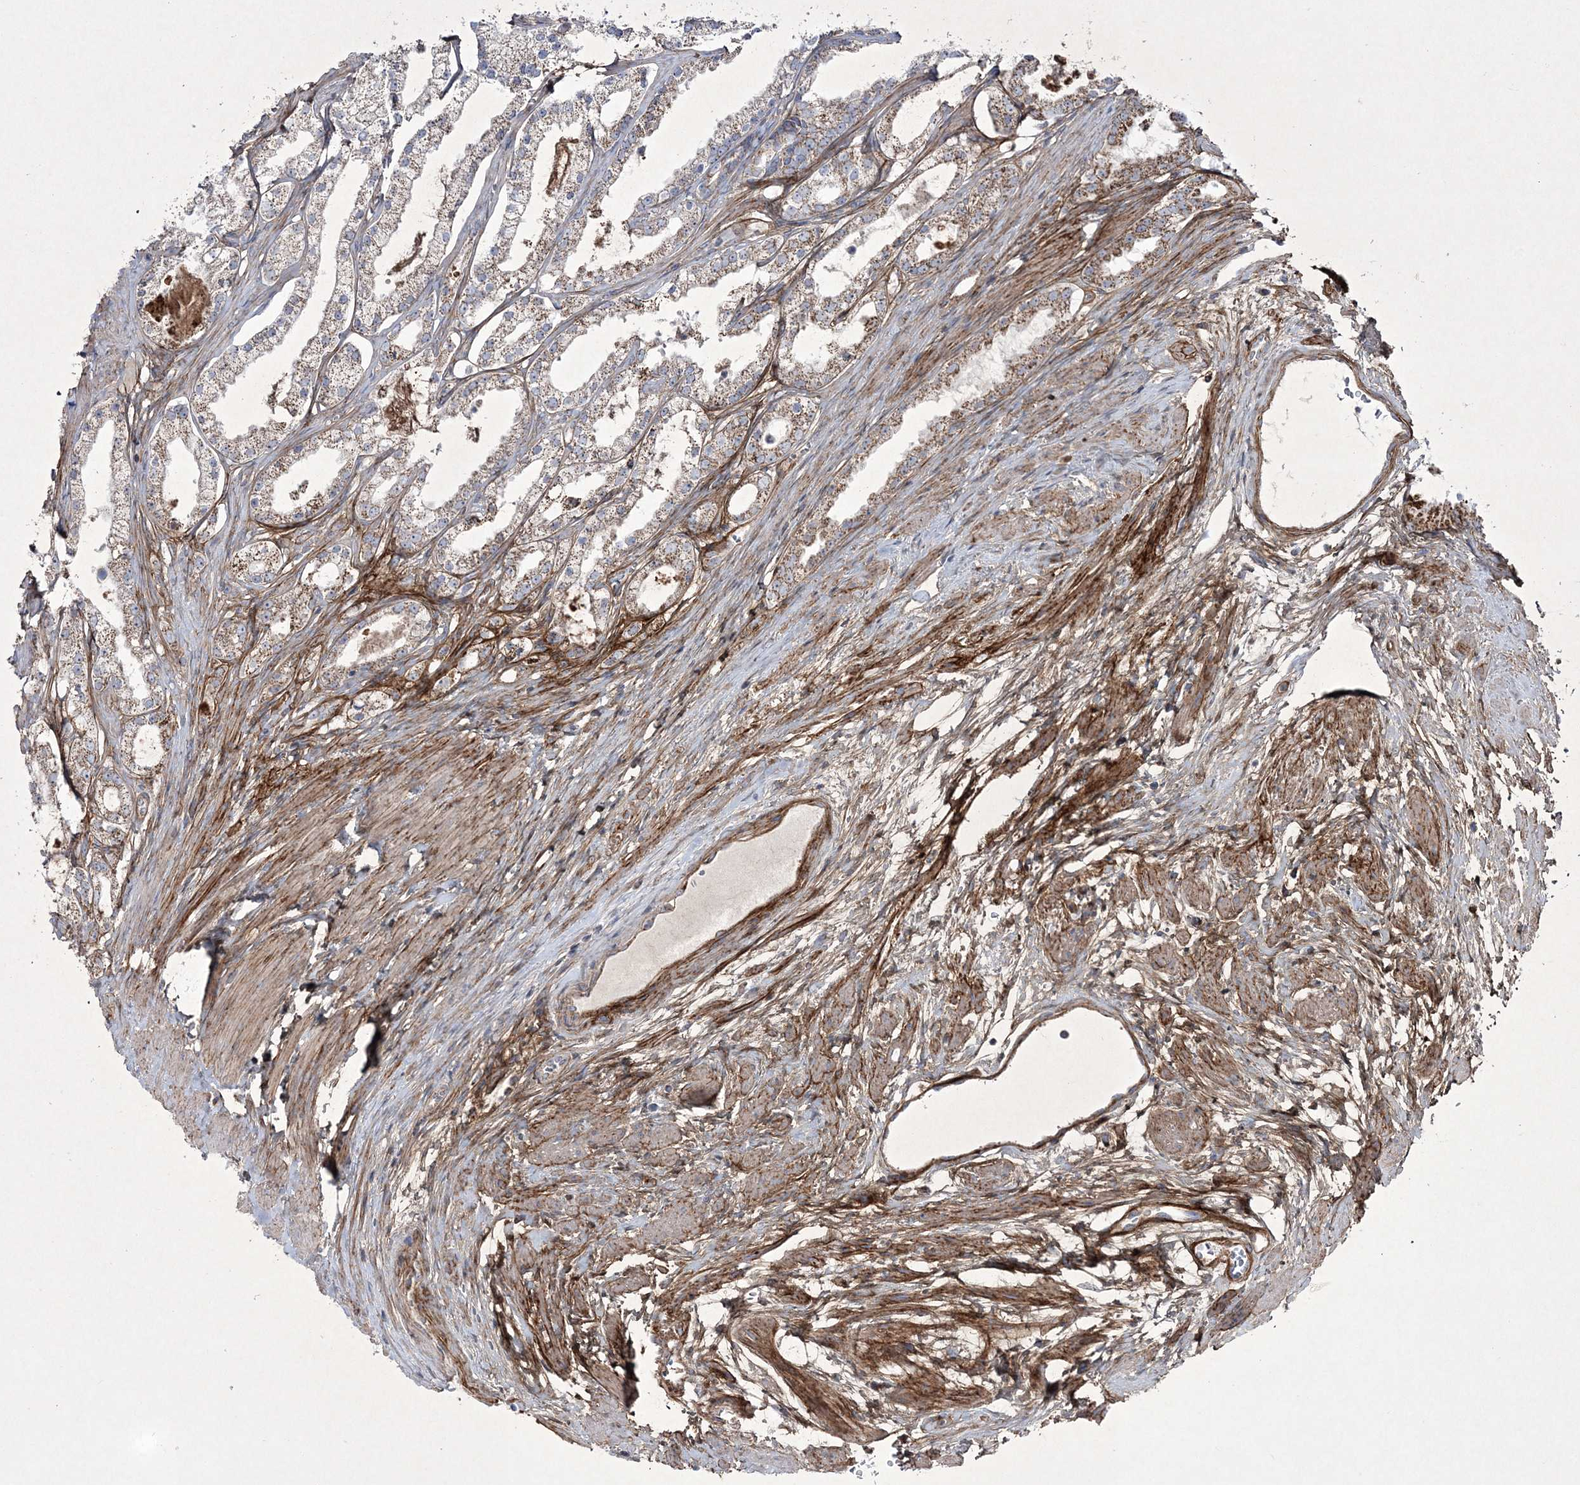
{"staining": {"intensity": "moderate", "quantity": ">75%", "location": "cytoplasmic/membranous"}, "tissue": "prostate cancer", "cell_type": "Tumor cells", "image_type": "cancer", "snomed": [{"axis": "morphology", "description": "Adenocarcinoma, High grade"}, {"axis": "topography", "description": "Prostate"}], "caption": "Prostate adenocarcinoma (high-grade) stained for a protein (brown) shows moderate cytoplasmic/membranous positive positivity in approximately >75% of tumor cells.", "gene": "RICTOR", "patient": {"sex": "male", "age": 68}}